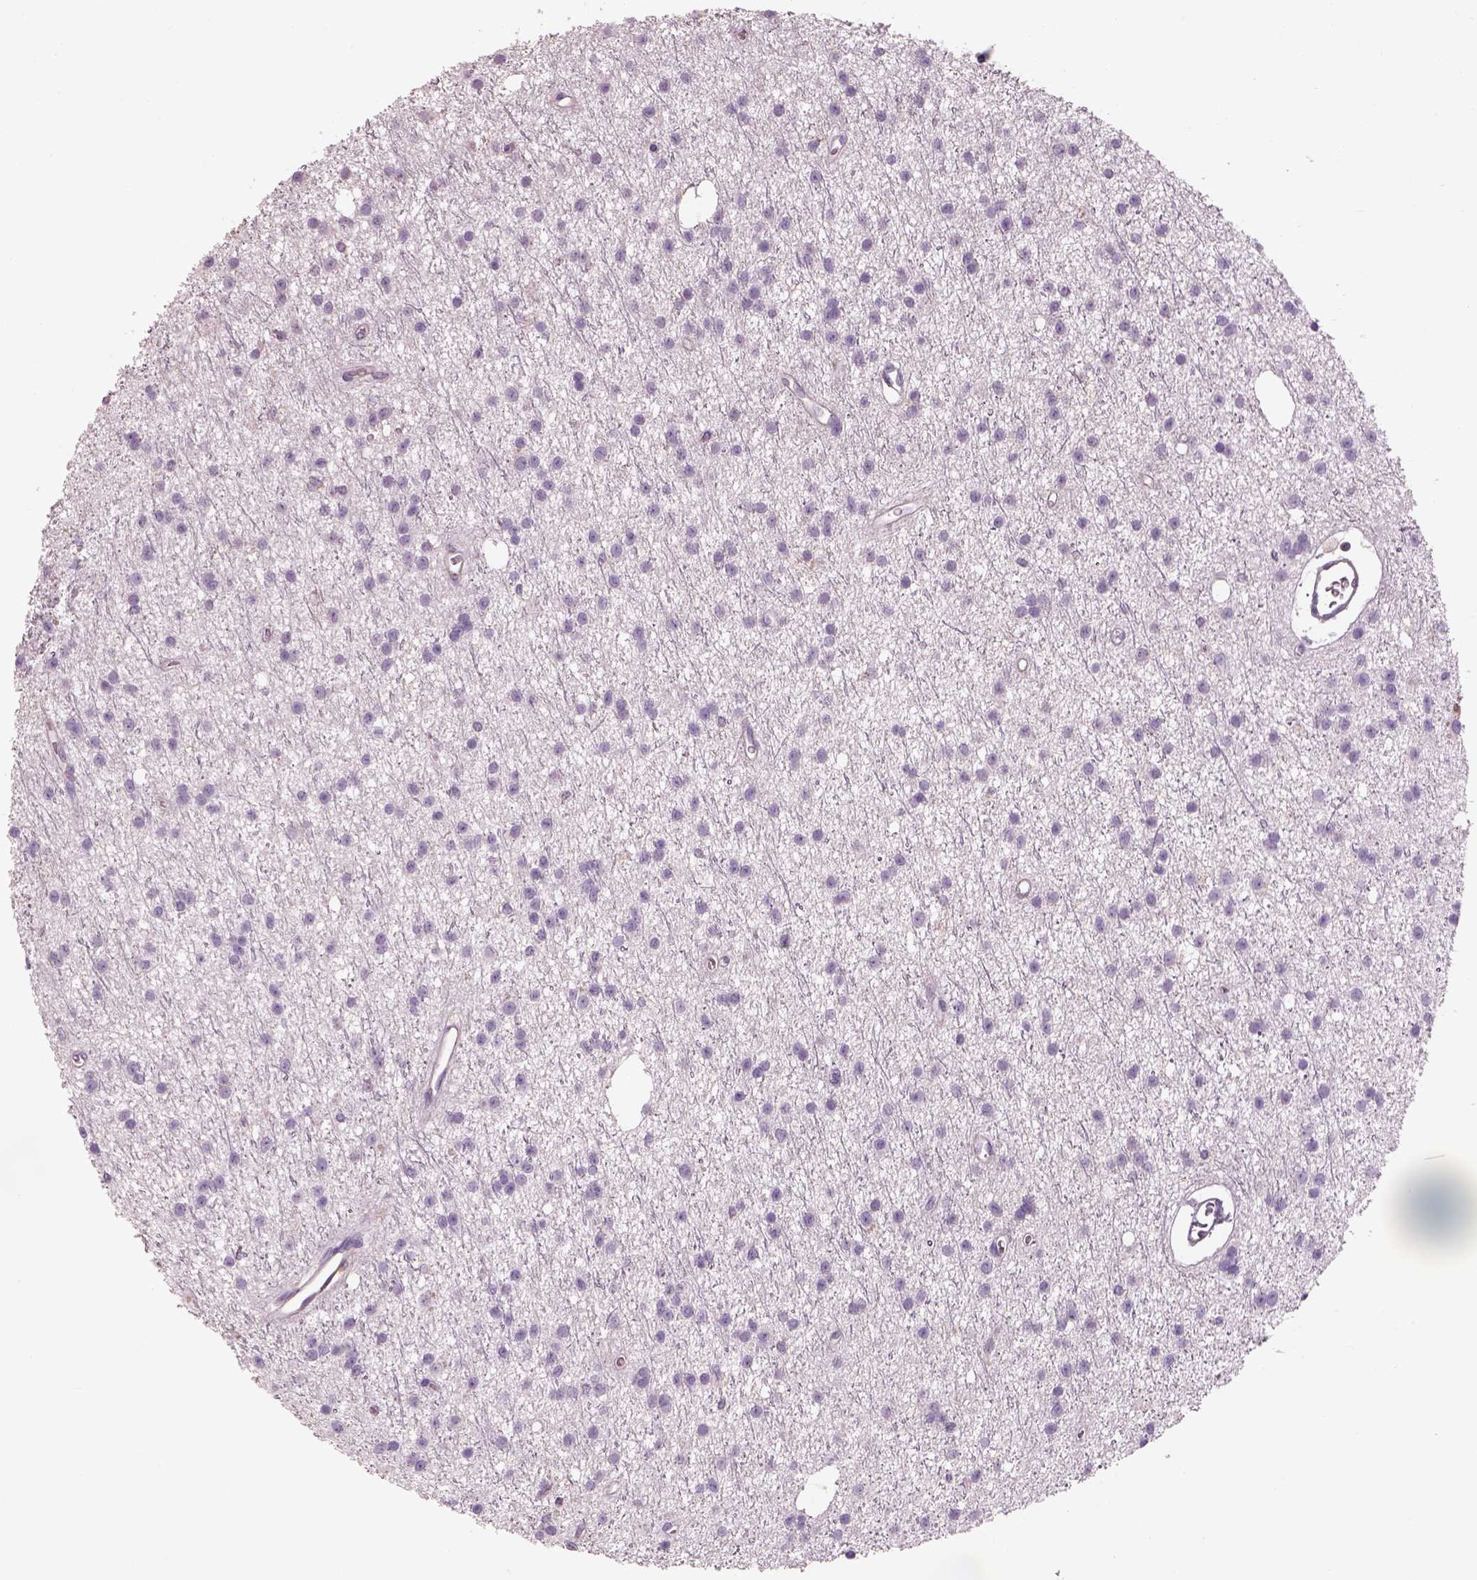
{"staining": {"intensity": "negative", "quantity": "none", "location": "none"}, "tissue": "glioma", "cell_type": "Tumor cells", "image_type": "cancer", "snomed": [{"axis": "morphology", "description": "Glioma, malignant, Low grade"}, {"axis": "topography", "description": "Brain"}], "caption": "A histopathology image of human glioma is negative for staining in tumor cells.", "gene": "OTUD6A", "patient": {"sex": "male", "age": 27}}